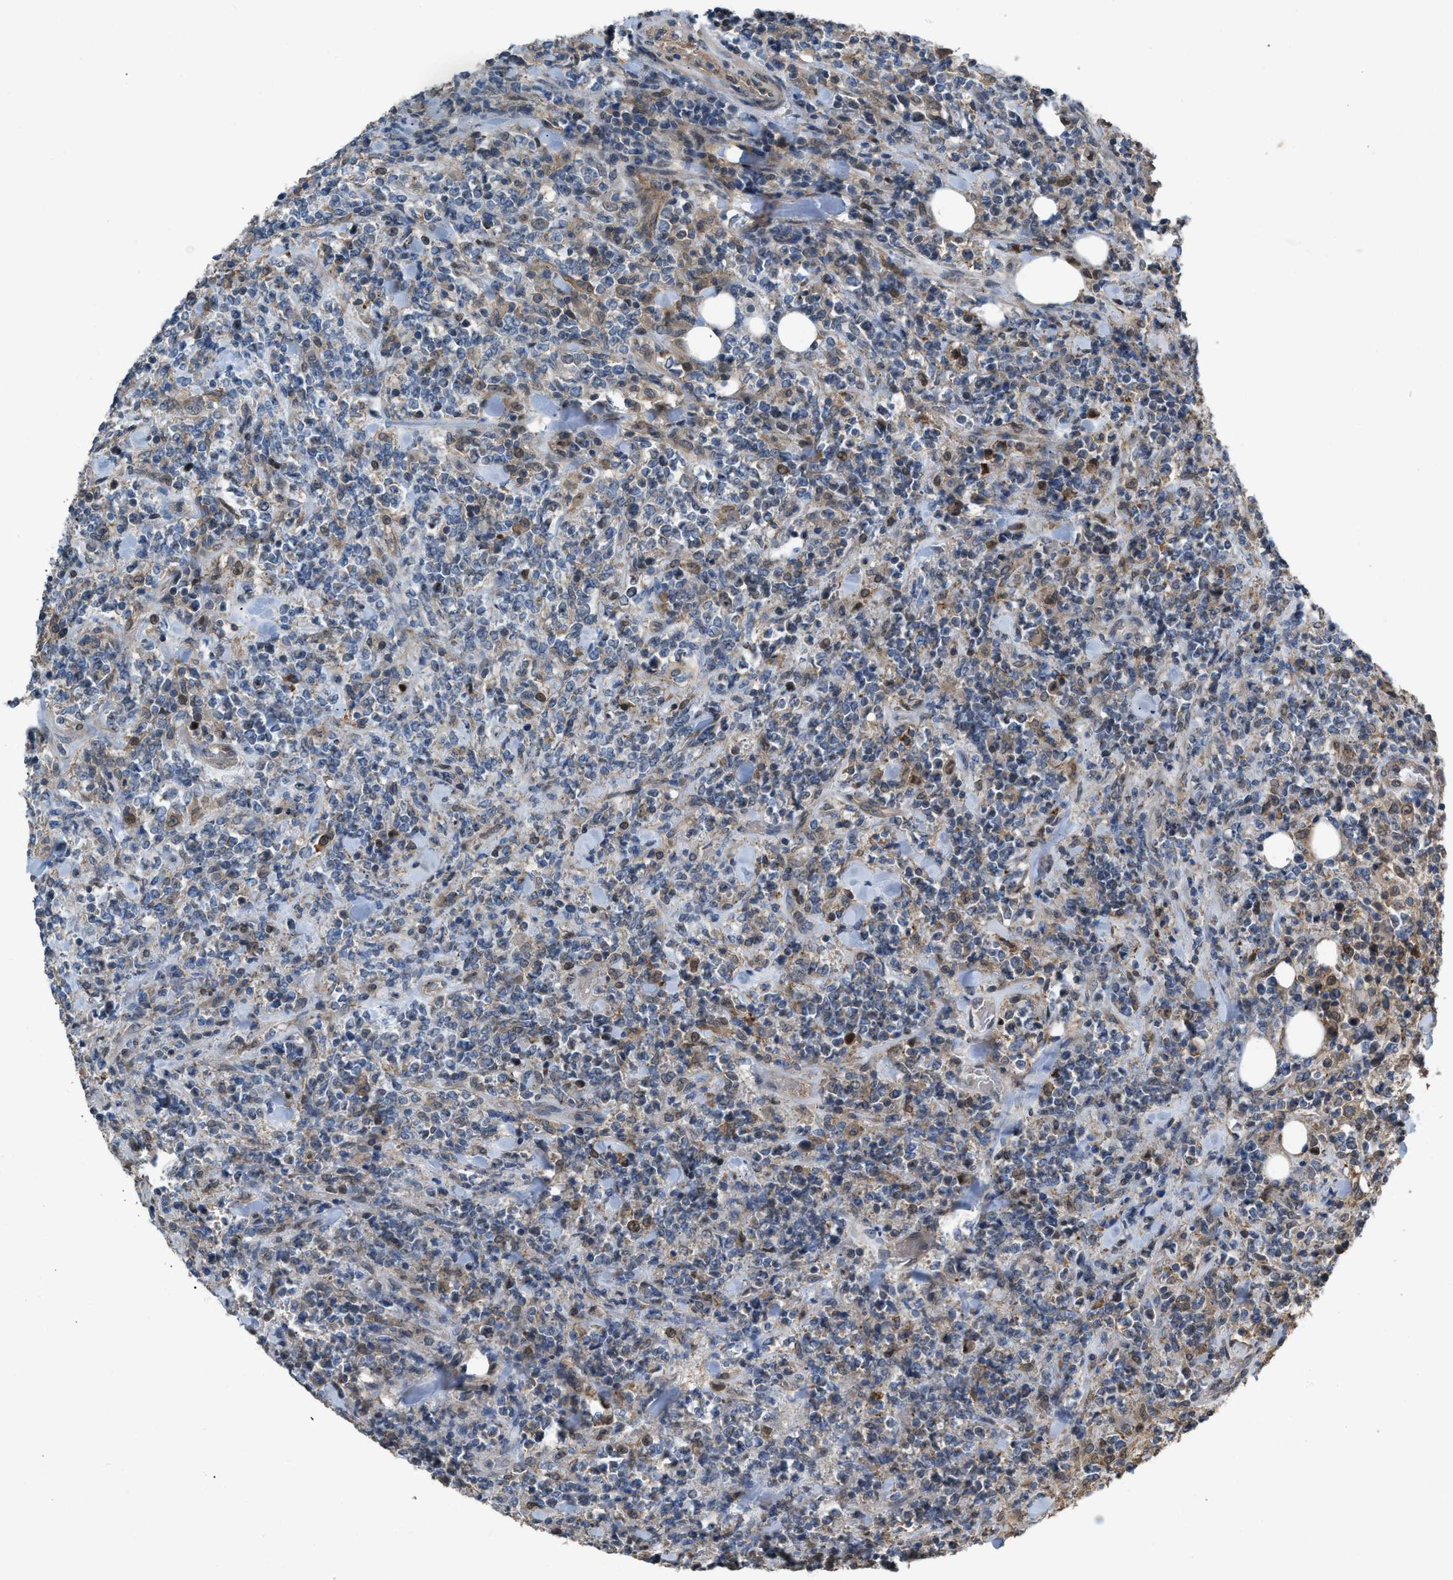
{"staining": {"intensity": "weak", "quantity": "<25%", "location": "cytoplasmic/membranous"}, "tissue": "lymphoma", "cell_type": "Tumor cells", "image_type": "cancer", "snomed": [{"axis": "morphology", "description": "Malignant lymphoma, non-Hodgkin's type, High grade"}, {"axis": "topography", "description": "Soft tissue"}], "caption": "This is an immunohistochemistry (IHC) image of human high-grade malignant lymphoma, non-Hodgkin's type. There is no staining in tumor cells.", "gene": "UTRN", "patient": {"sex": "male", "age": 18}}